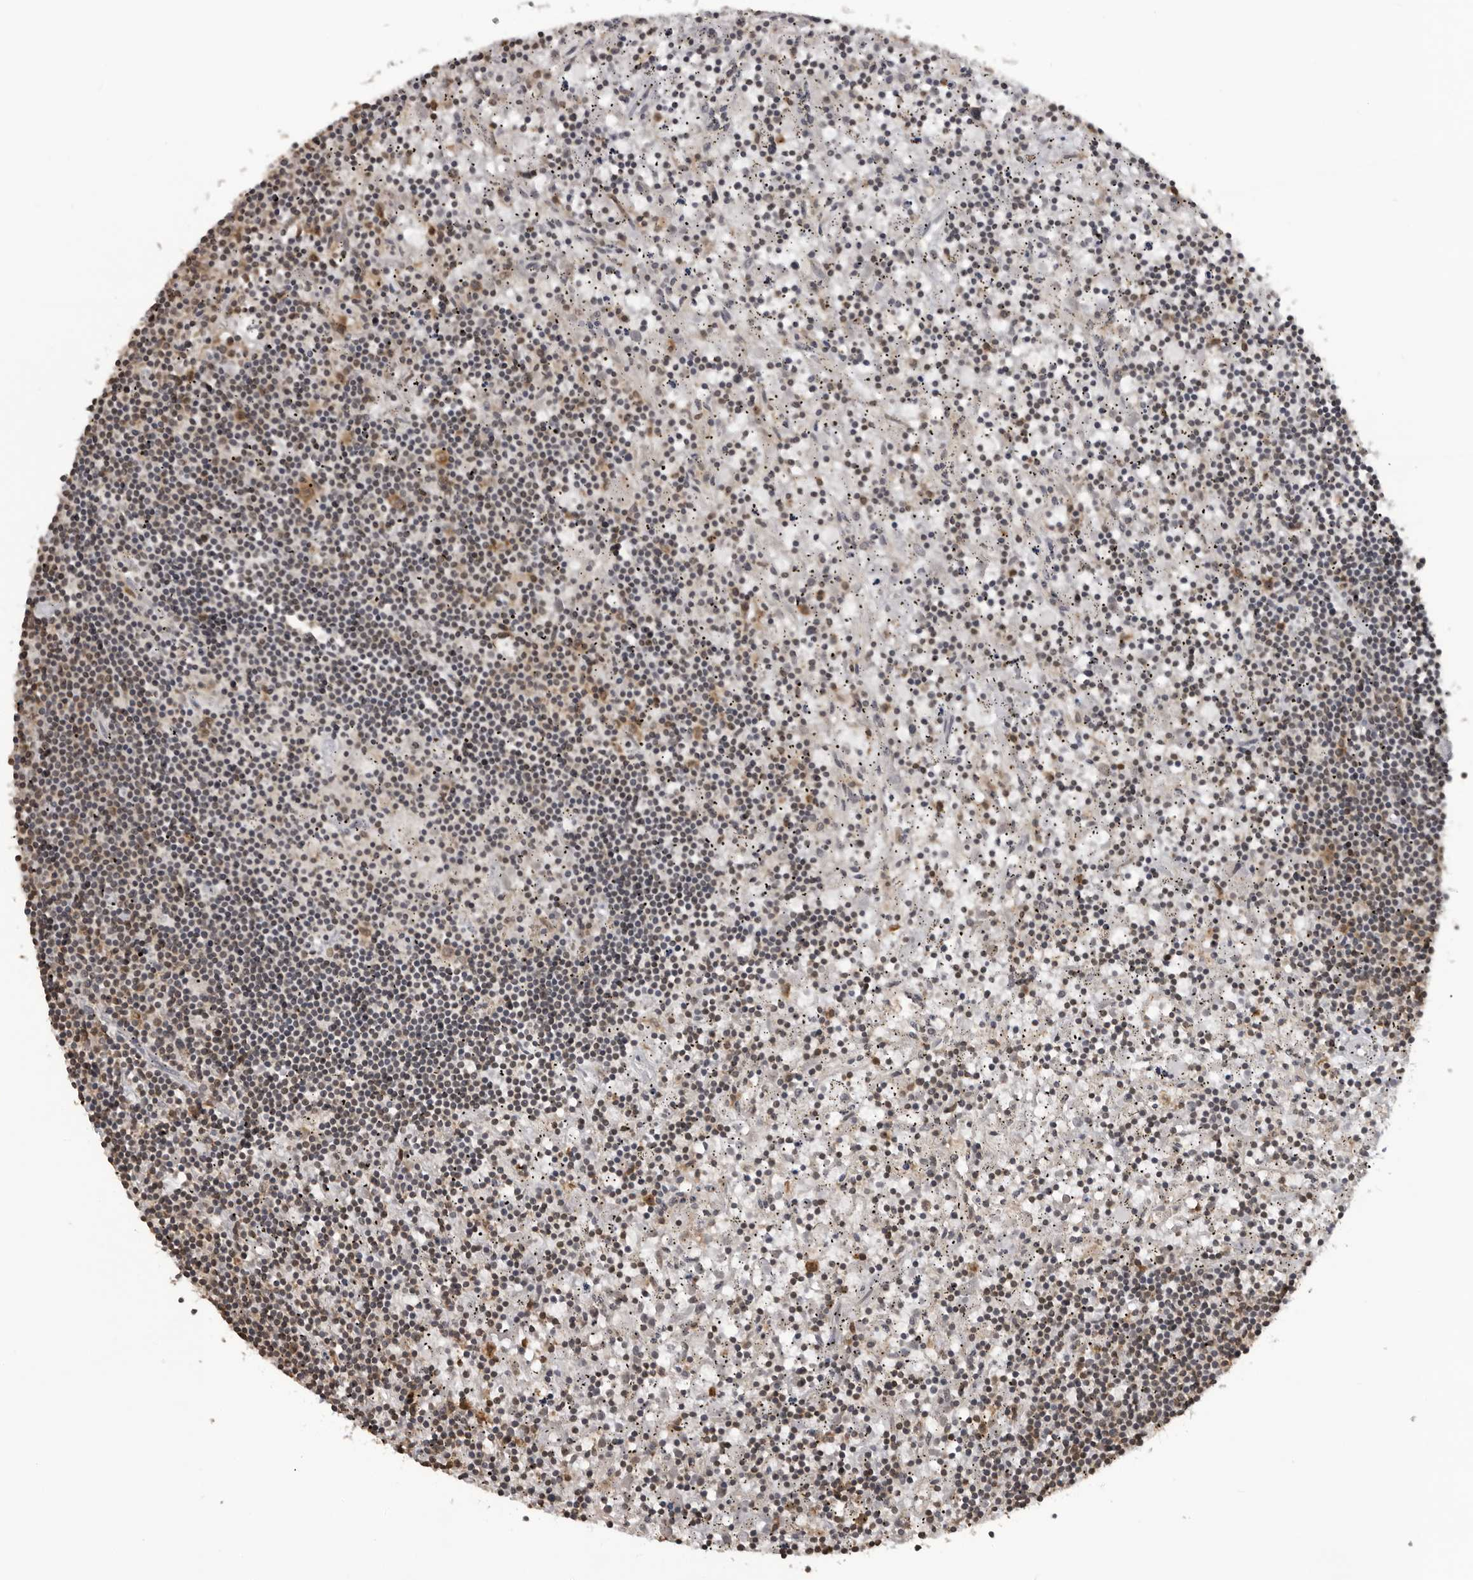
{"staining": {"intensity": "weak", "quantity": "<25%", "location": "cytoplasmic/membranous"}, "tissue": "lymphoma", "cell_type": "Tumor cells", "image_type": "cancer", "snomed": [{"axis": "morphology", "description": "Malignant lymphoma, non-Hodgkin's type, Low grade"}, {"axis": "topography", "description": "Spleen"}], "caption": "Tumor cells show no significant protein expression in lymphoma.", "gene": "PDCL3", "patient": {"sex": "male", "age": 76}}